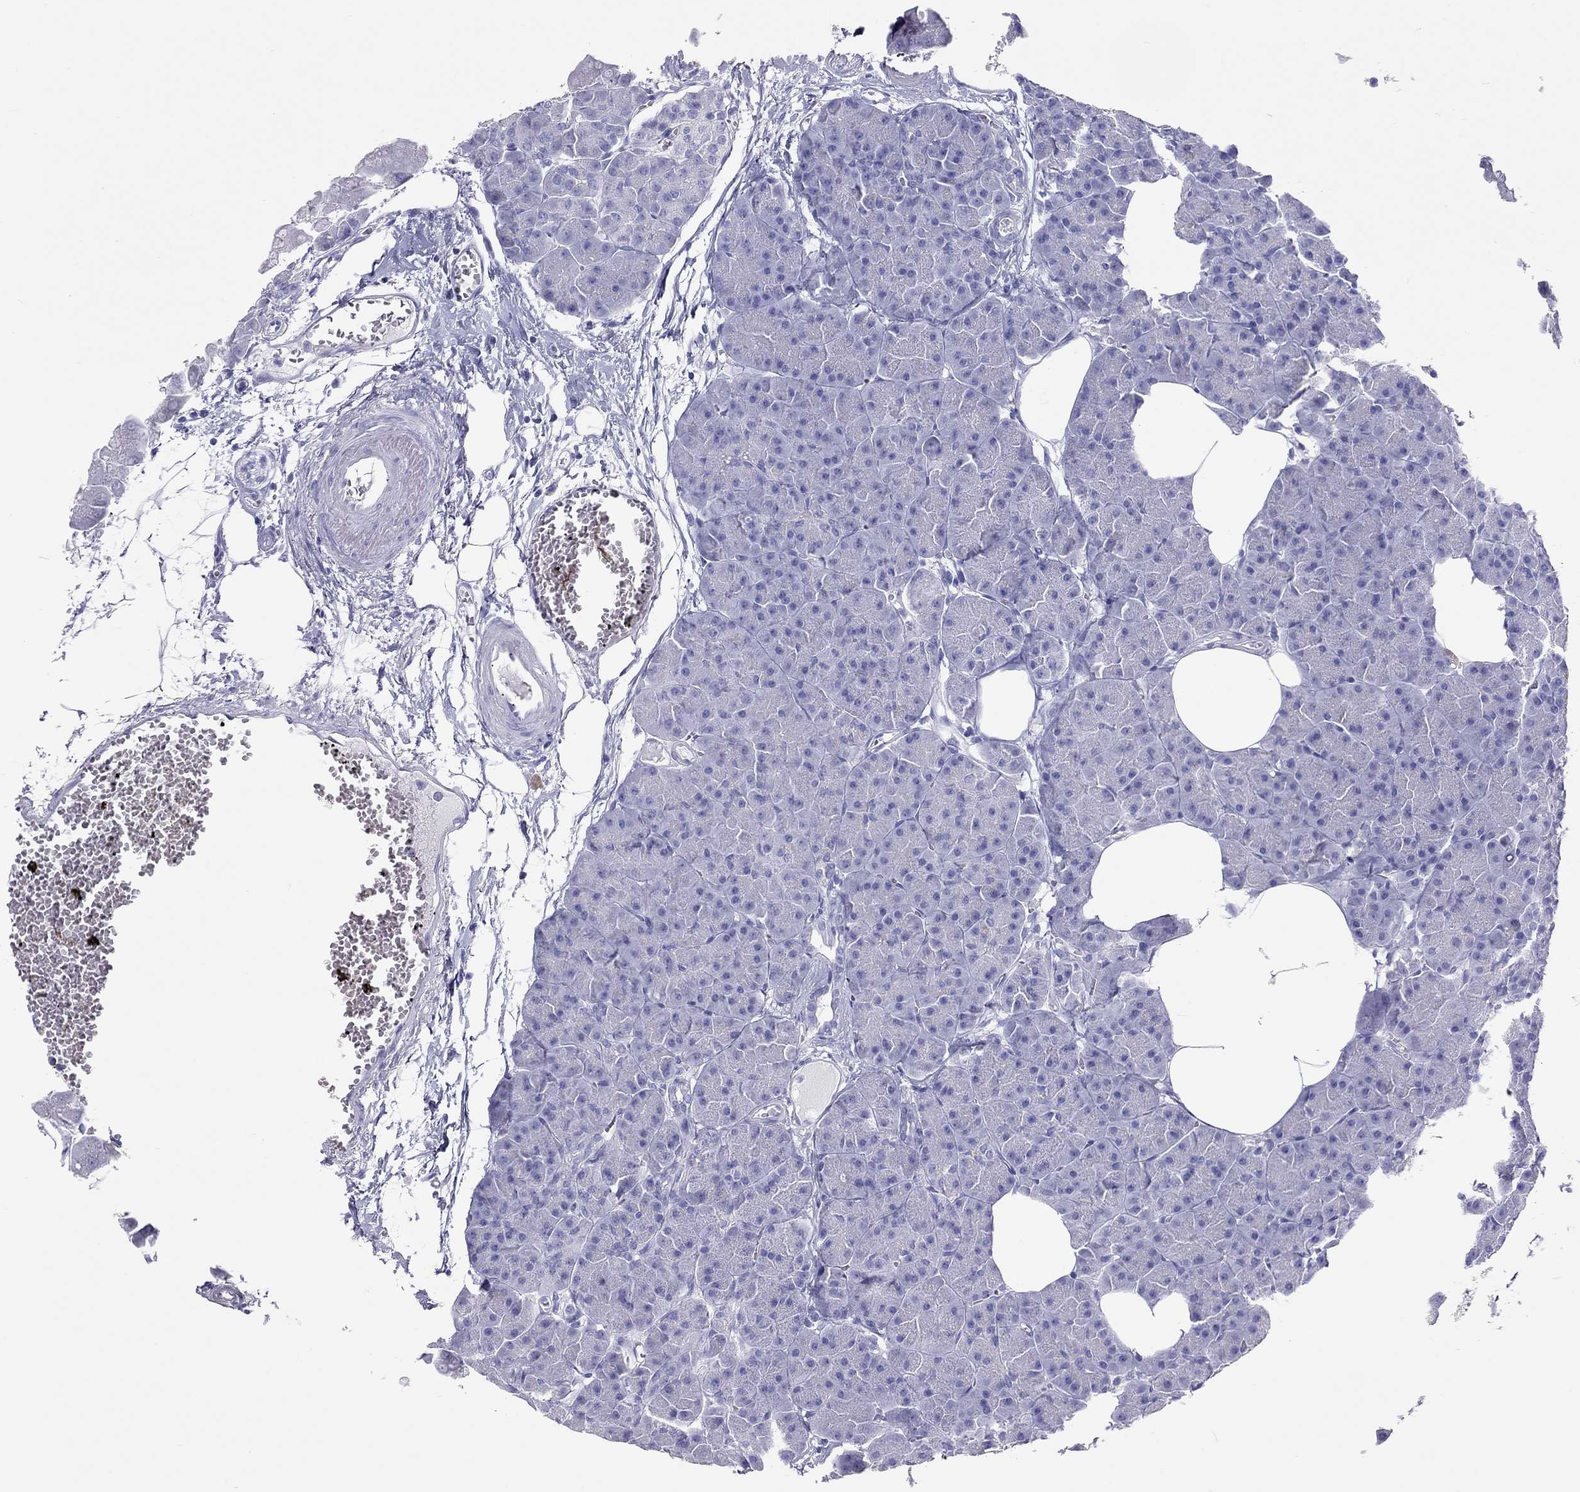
{"staining": {"intensity": "negative", "quantity": "none", "location": "none"}, "tissue": "pancreas", "cell_type": "Exocrine glandular cells", "image_type": "normal", "snomed": [{"axis": "morphology", "description": "Normal tissue, NOS"}, {"axis": "topography", "description": "Adipose tissue"}, {"axis": "topography", "description": "Pancreas"}, {"axis": "topography", "description": "Peripheral nerve tissue"}], "caption": "The image demonstrates no staining of exocrine glandular cells in benign pancreas.", "gene": "PSMB11", "patient": {"sex": "female", "age": 58}}